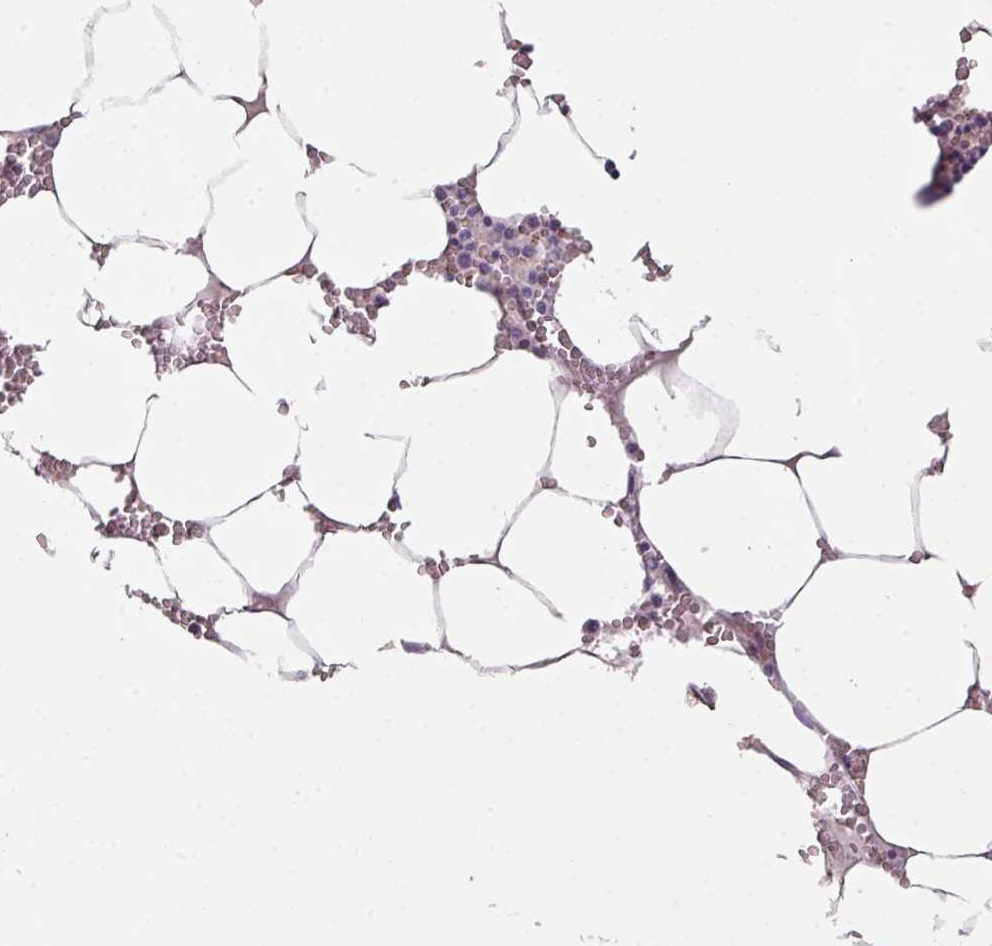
{"staining": {"intensity": "negative", "quantity": "none", "location": "none"}, "tissue": "bone marrow", "cell_type": "Hematopoietic cells", "image_type": "normal", "snomed": [{"axis": "morphology", "description": "Normal tissue, NOS"}, {"axis": "topography", "description": "Bone marrow"}], "caption": "High power microscopy photomicrograph of an IHC histopathology image of benign bone marrow, revealing no significant staining in hematopoietic cells.", "gene": "BMS1", "patient": {"sex": "male", "age": 70}}